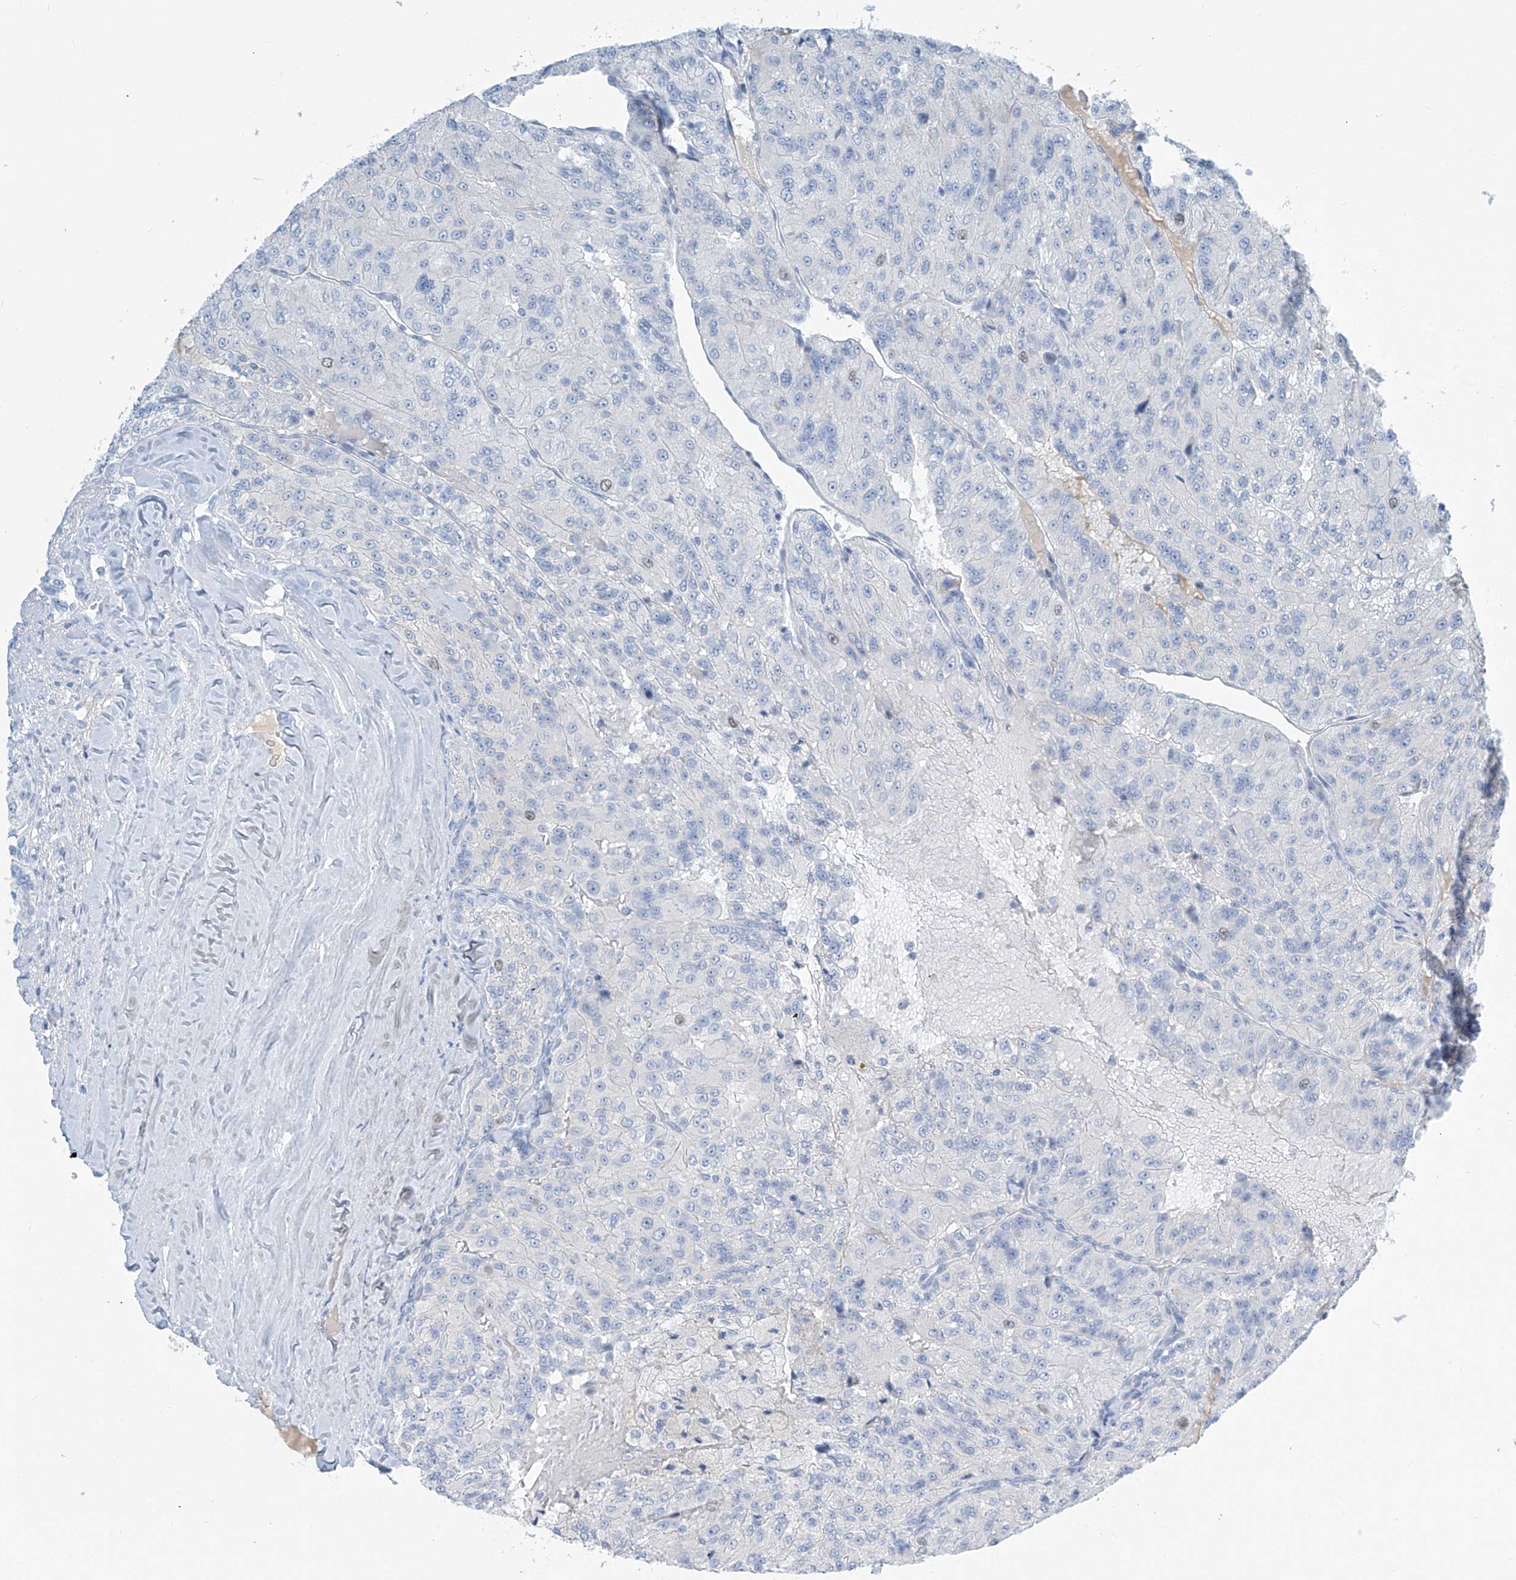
{"staining": {"intensity": "negative", "quantity": "none", "location": "none"}, "tissue": "renal cancer", "cell_type": "Tumor cells", "image_type": "cancer", "snomed": [{"axis": "morphology", "description": "Adenocarcinoma, NOS"}, {"axis": "topography", "description": "Kidney"}], "caption": "Protein analysis of renal cancer (adenocarcinoma) shows no significant staining in tumor cells.", "gene": "SGO2", "patient": {"sex": "female", "age": 63}}